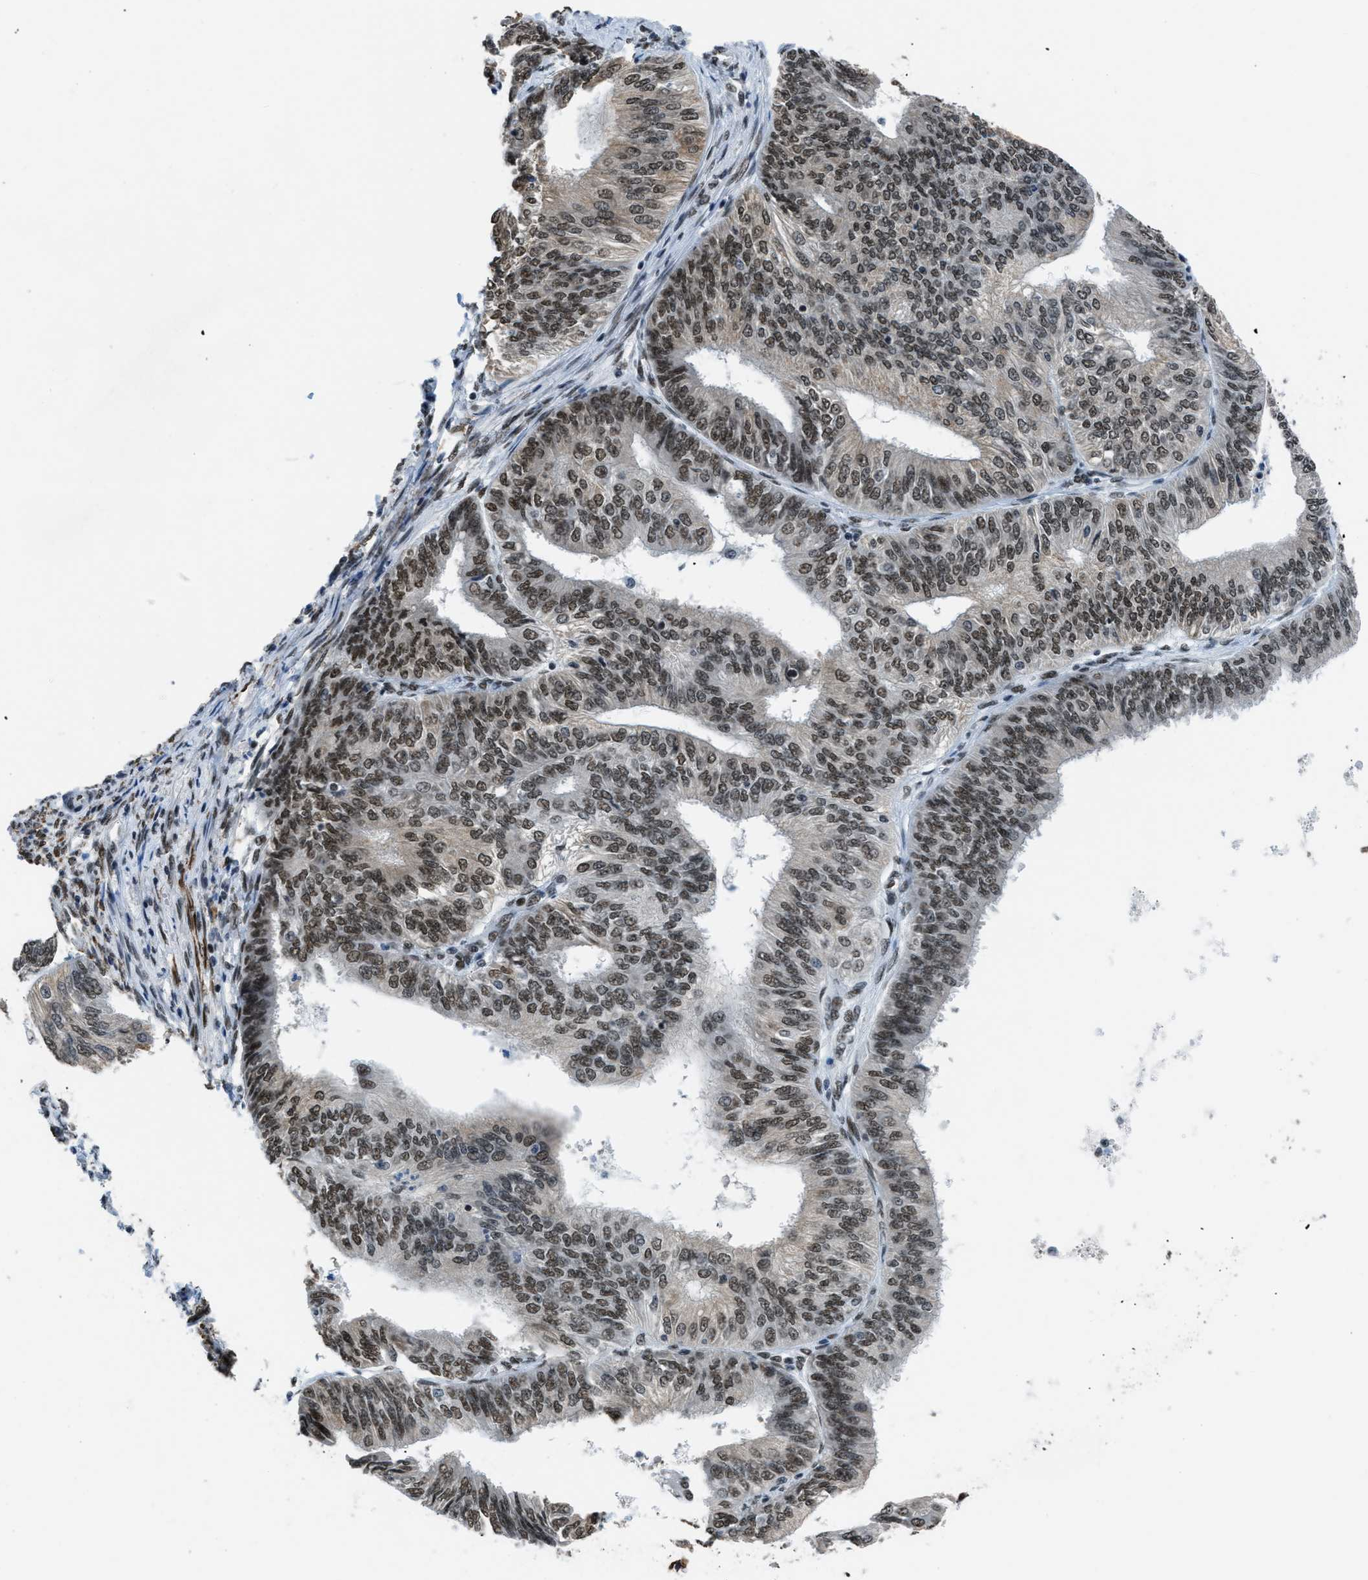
{"staining": {"intensity": "moderate", "quantity": ">75%", "location": "nuclear"}, "tissue": "endometrial cancer", "cell_type": "Tumor cells", "image_type": "cancer", "snomed": [{"axis": "morphology", "description": "Adenocarcinoma, NOS"}, {"axis": "topography", "description": "Endometrium"}], "caption": "Endometrial adenocarcinoma tissue shows moderate nuclear positivity in approximately >75% of tumor cells", "gene": "GATAD2B", "patient": {"sex": "female", "age": 58}}